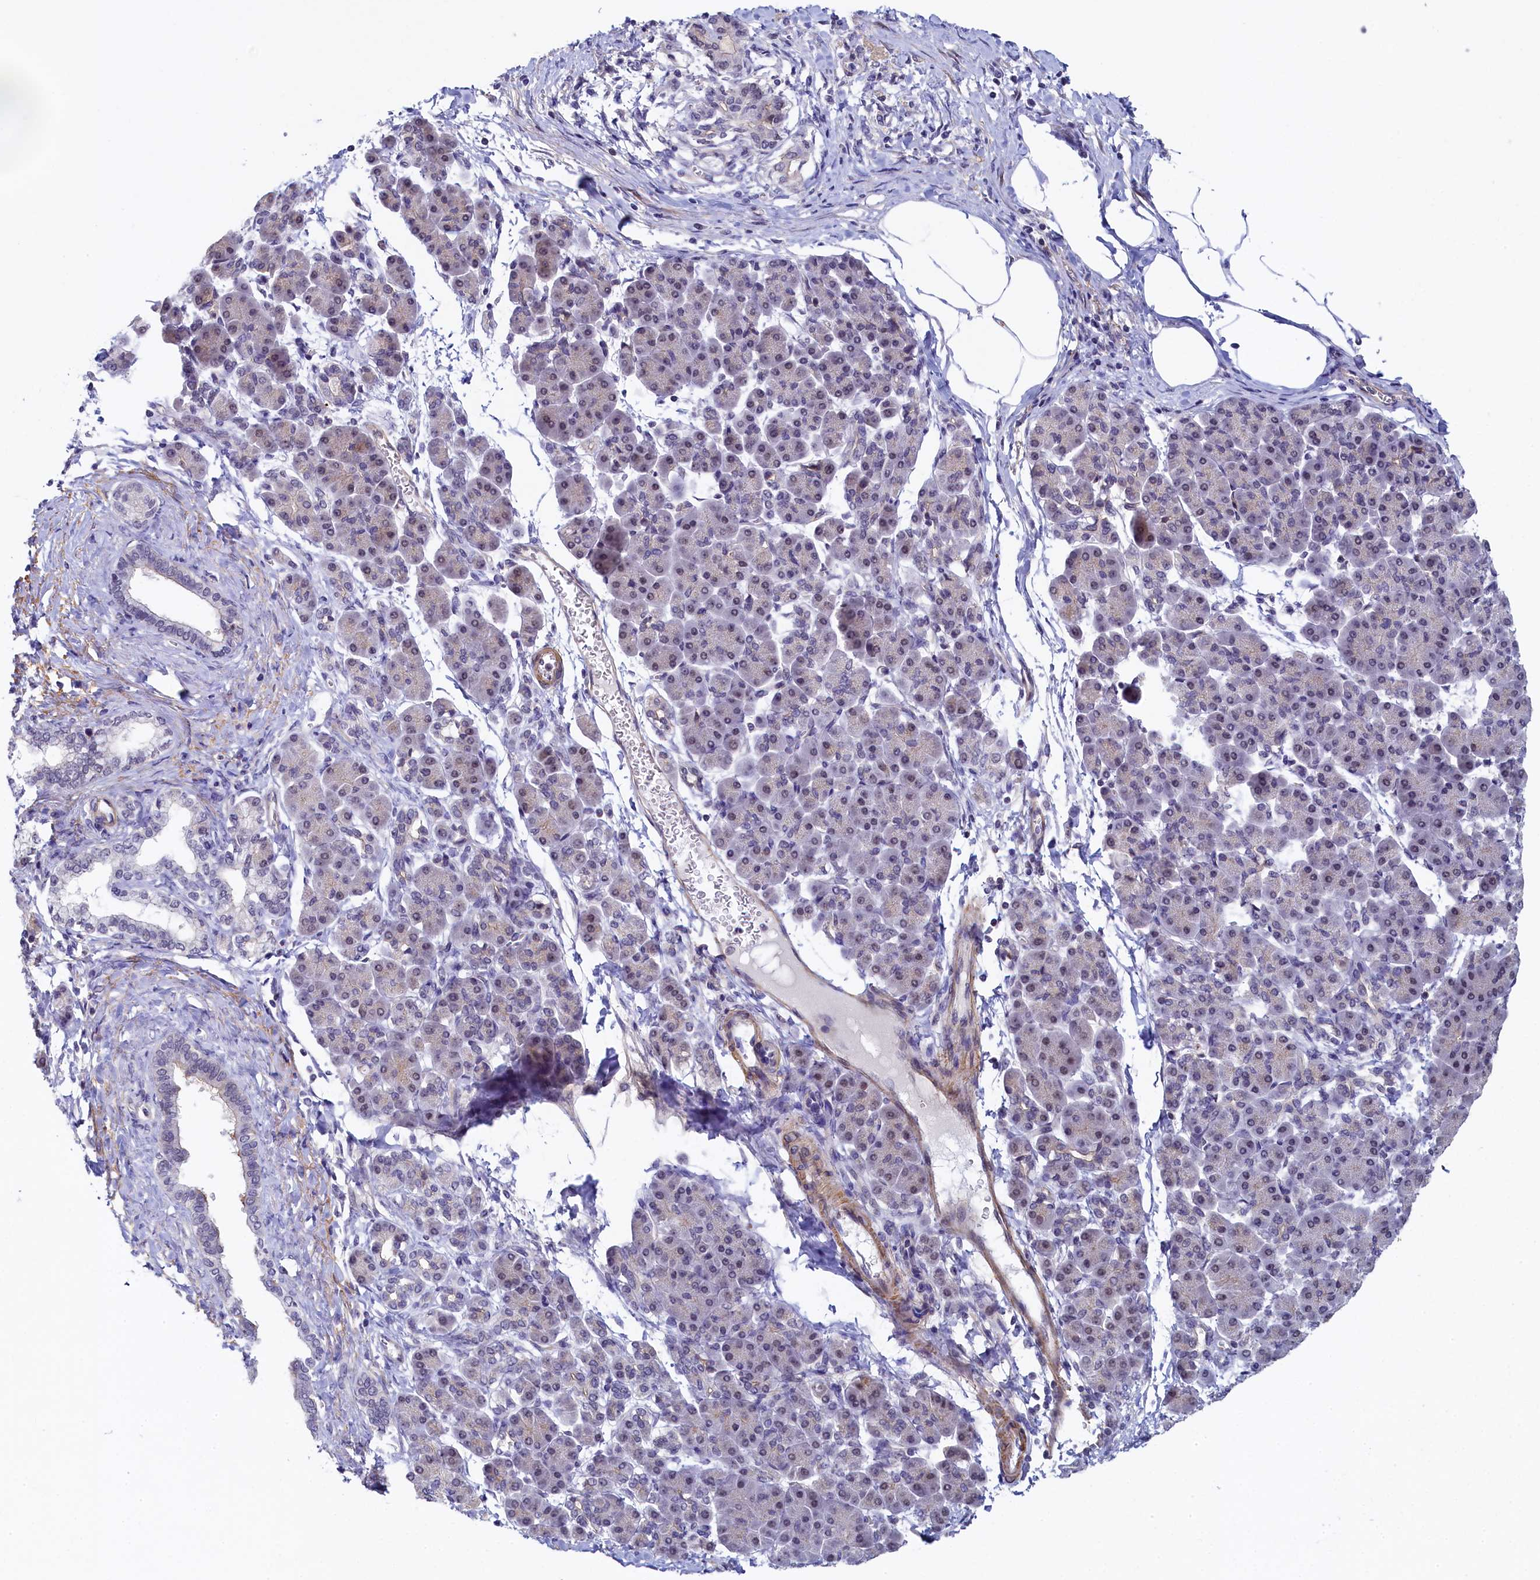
{"staining": {"intensity": "negative", "quantity": "none", "location": "none"}, "tissue": "pancreatic cancer", "cell_type": "Tumor cells", "image_type": "cancer", "snomed": [{"axis": "morphology", "description": "Adenocarcinoma, NOS"}, {"axis": "topography", "description": "Pancreas"}], "caption": "Tumor cells are negative for protein expression in human adenocarcinoma (pancreatic).", "gene": "INTS14", "patient": {"sex": "female", "age": 55}}